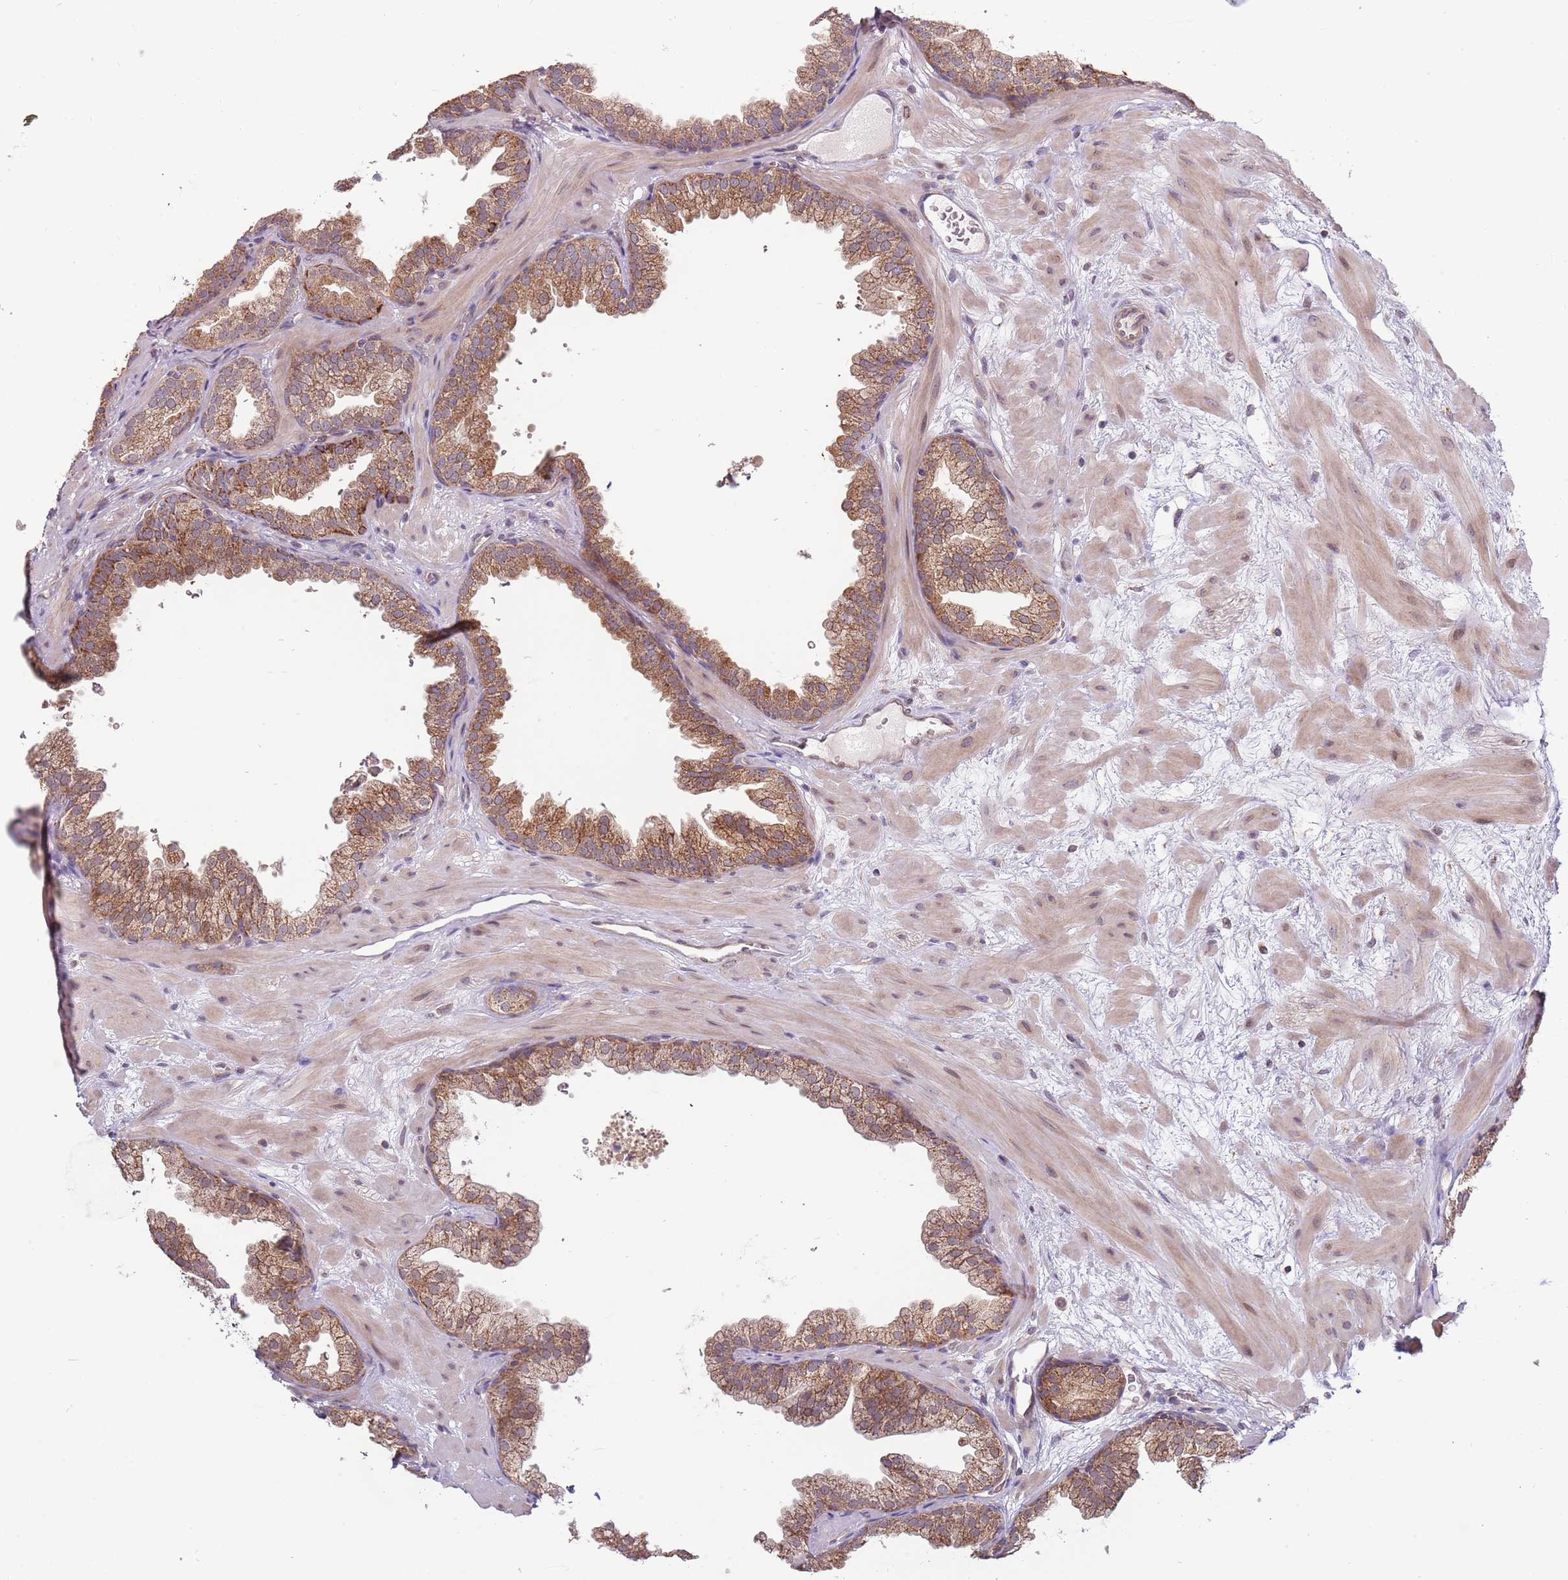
{"staining": {"intensity": "moderate", "quantity": ">75%", "location": "cytoplasmic/membranous"}, "tissue": "prostate", "cell_type": "Glandular cells", "image_type": "normal", "snomed": [{"axis": "morphology", "description": "Normal tissue, NOS"}, {"axis": "topography", "description": "Prostate"}], "caption": "Immunohistochemistry photomicrograph of benign prostate: human prostate stained using IHC reveals medium levels of moderate protein expression localized specifically in the cytoplasmic/membranous of glandular cells, appearing as a cytoplasmic/membranous brown color.", "gene": "RNF181", "patient": {"sex": "male", "age": 37}}